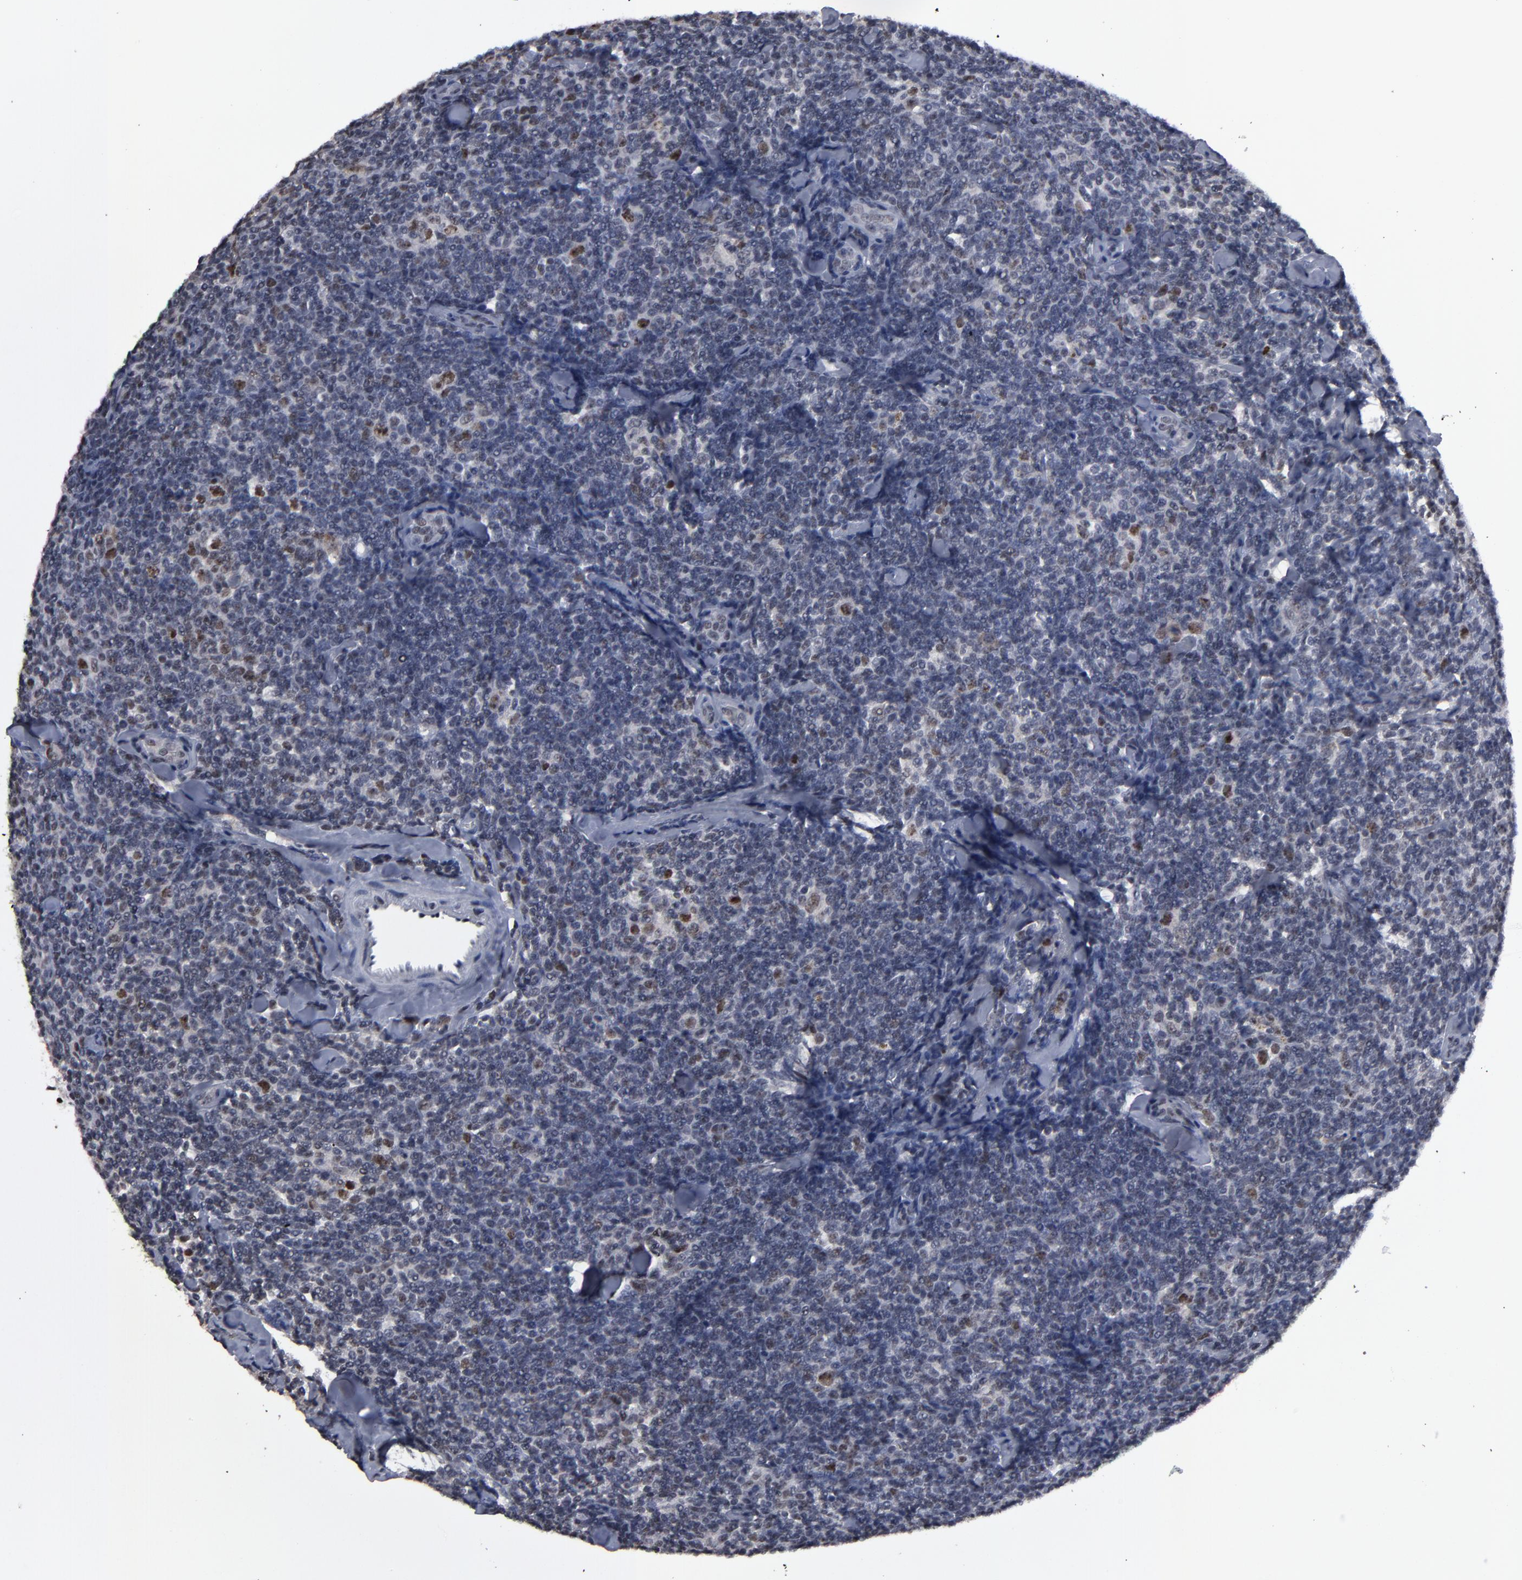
{"staining": {"intensity": "moderate", "quantity": "<25%", "location": "nuclear"}, "tissue": "lymphoma", "cell_type": "Tumor cells", "image_type": "cancer", "snomed": [{"axis": "morphology", "description": "Malignant lymphoma, non-Hodgkin's type, Low grade"}, {"axis": "topography", "description": "Lymph node"}], "caption": "Malignant lymphoma, non-Hodgkin's type (low-grade) tissue displays moderate nuclear expression in about <25% of tumor cells, visualized by immunohistochemistry.", "gene": "SSRP1", "patient": {"sex": "female", "age": 56}}